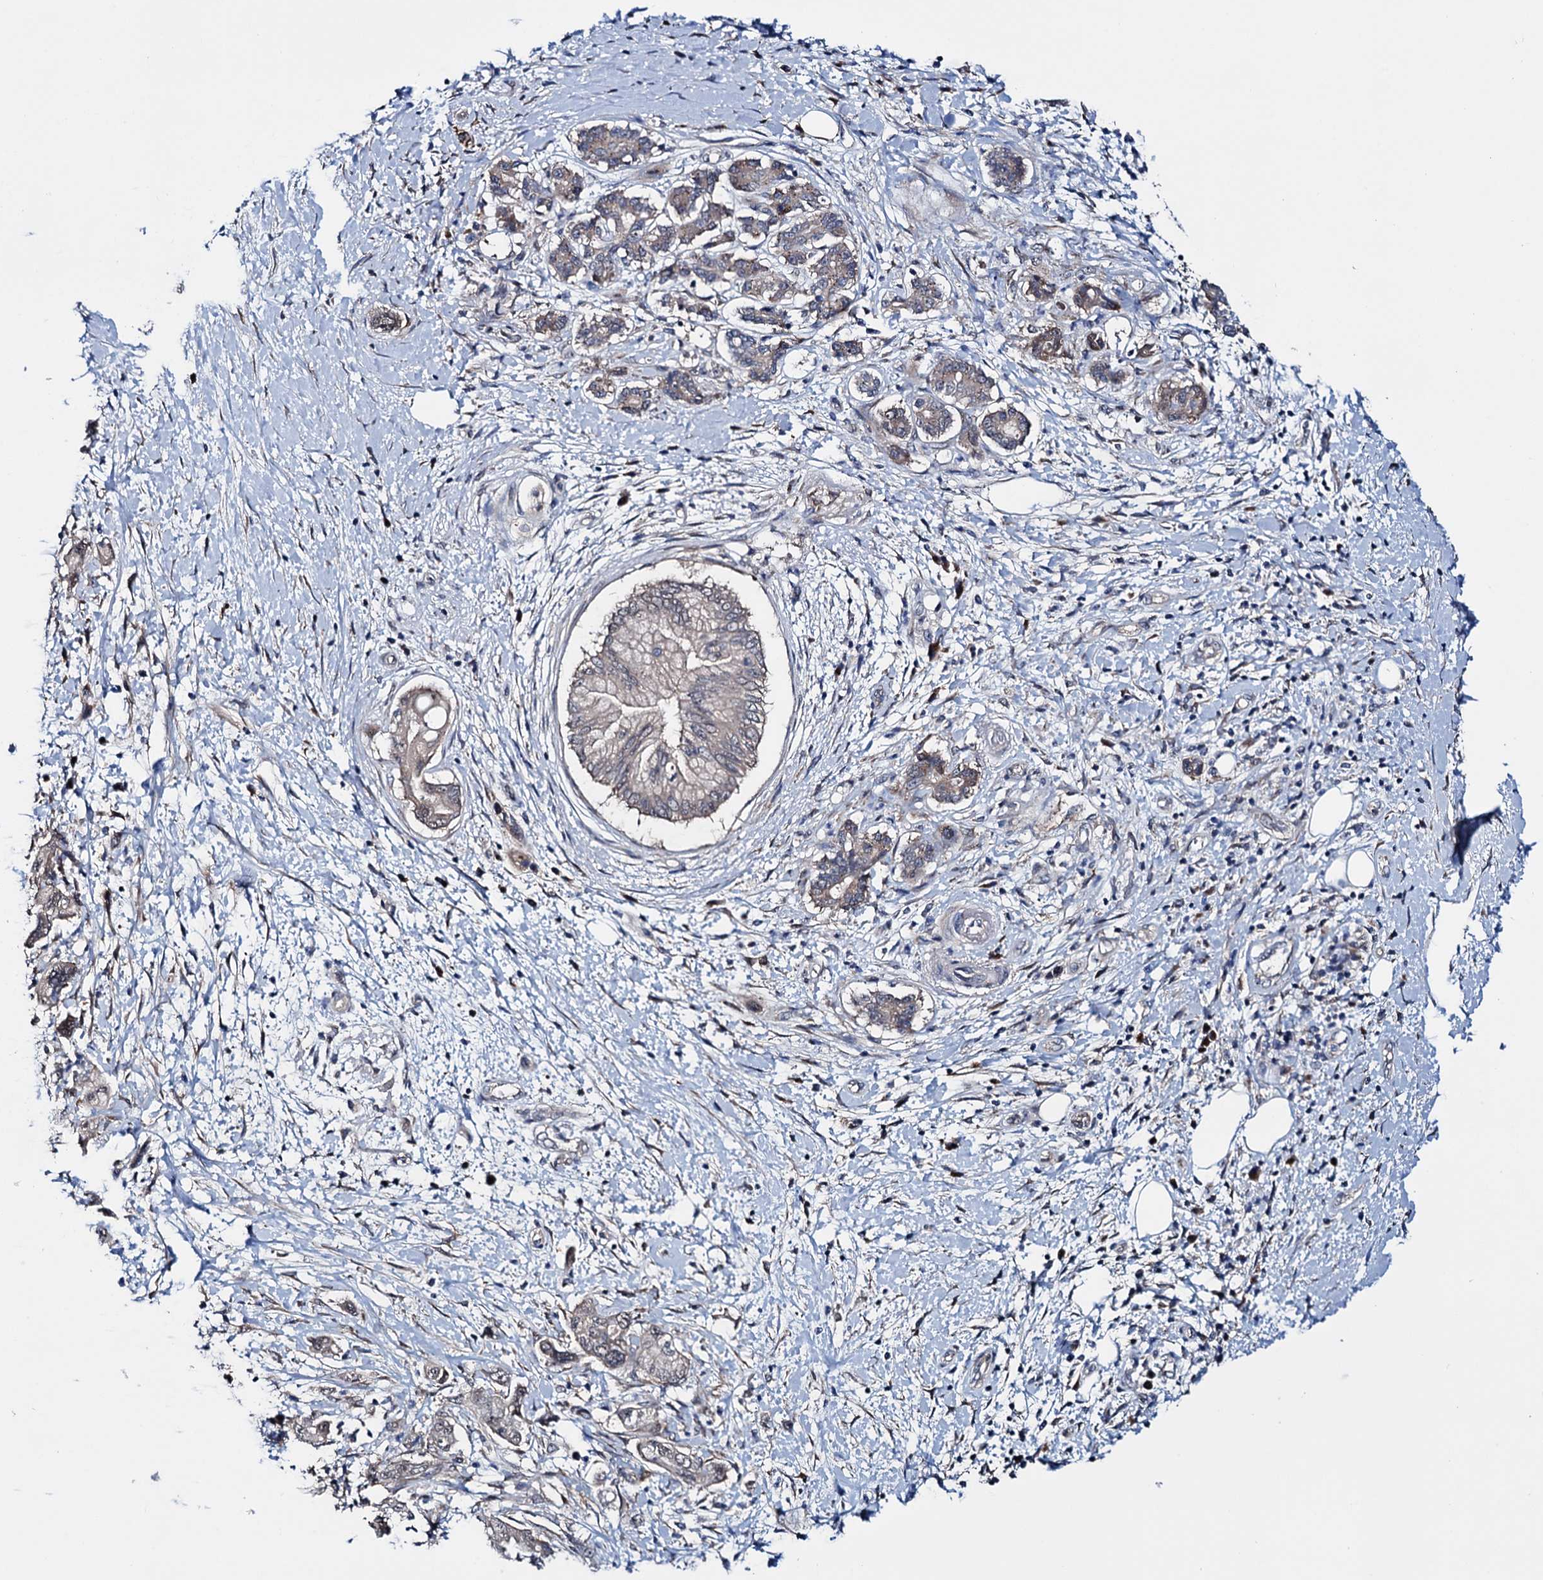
{"staining": {"intensity": "weak", "quantity": "<25%", "location": "cytoplasmic/membranous"}, "tissue": "pancreatic cancer", "cell_type": "Tumor cells", "image_type": "cancer", "snomed": [{"axis": "morphology", "description": "Adenocarcinoma, NOS"}, {"axis": "topography", "description": "Pancreas"}], "caption": "There is no significant staining in tumor cells of pancreatic adenocarcinoma.", "gene": "EYA4", "patient": {"sex": "female", "age": 73}}